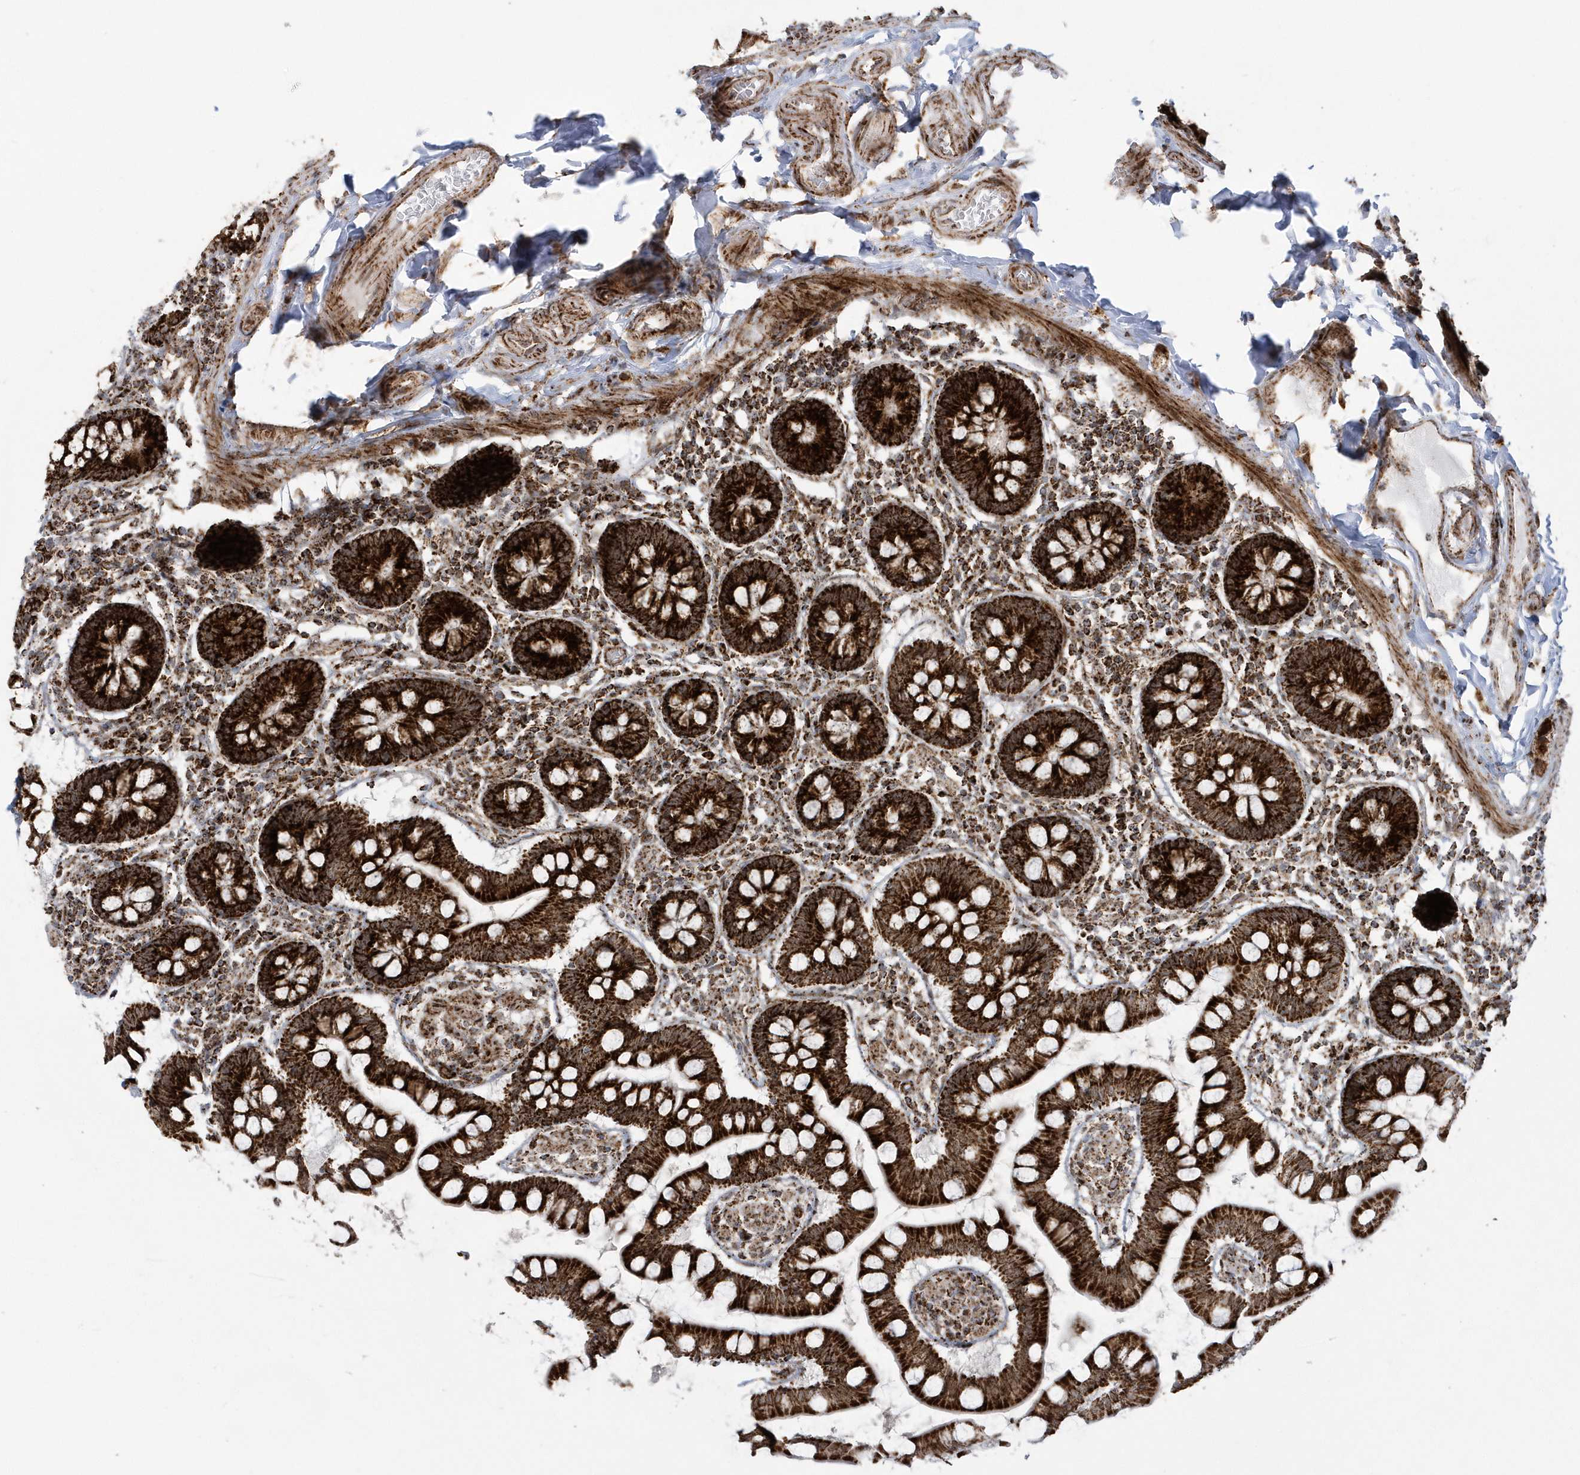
{"staining": {"intensity": "strong", "quantity": ">75%", "location": "cytoplasmic/membranous"}, "tissue": "small intestine", "cell_type": "Glandular cells", "image_type": "normal", "snomed": [{"axis": "morphology", "description": "Normal tissue, NOS"}, {"axis": "topography", "description": "Small intestine"}], "caption": "Protein expression analysis of benign small intestine reveals strong cytoplasmic/membranous expression in about >75% of glandular cells. (DAB (3,3'-diaminobenzidine) IHC with brightfield microscopy, high magnification).", "gene": "CRY2", "patient": {"sex": "male", "age": 41}}